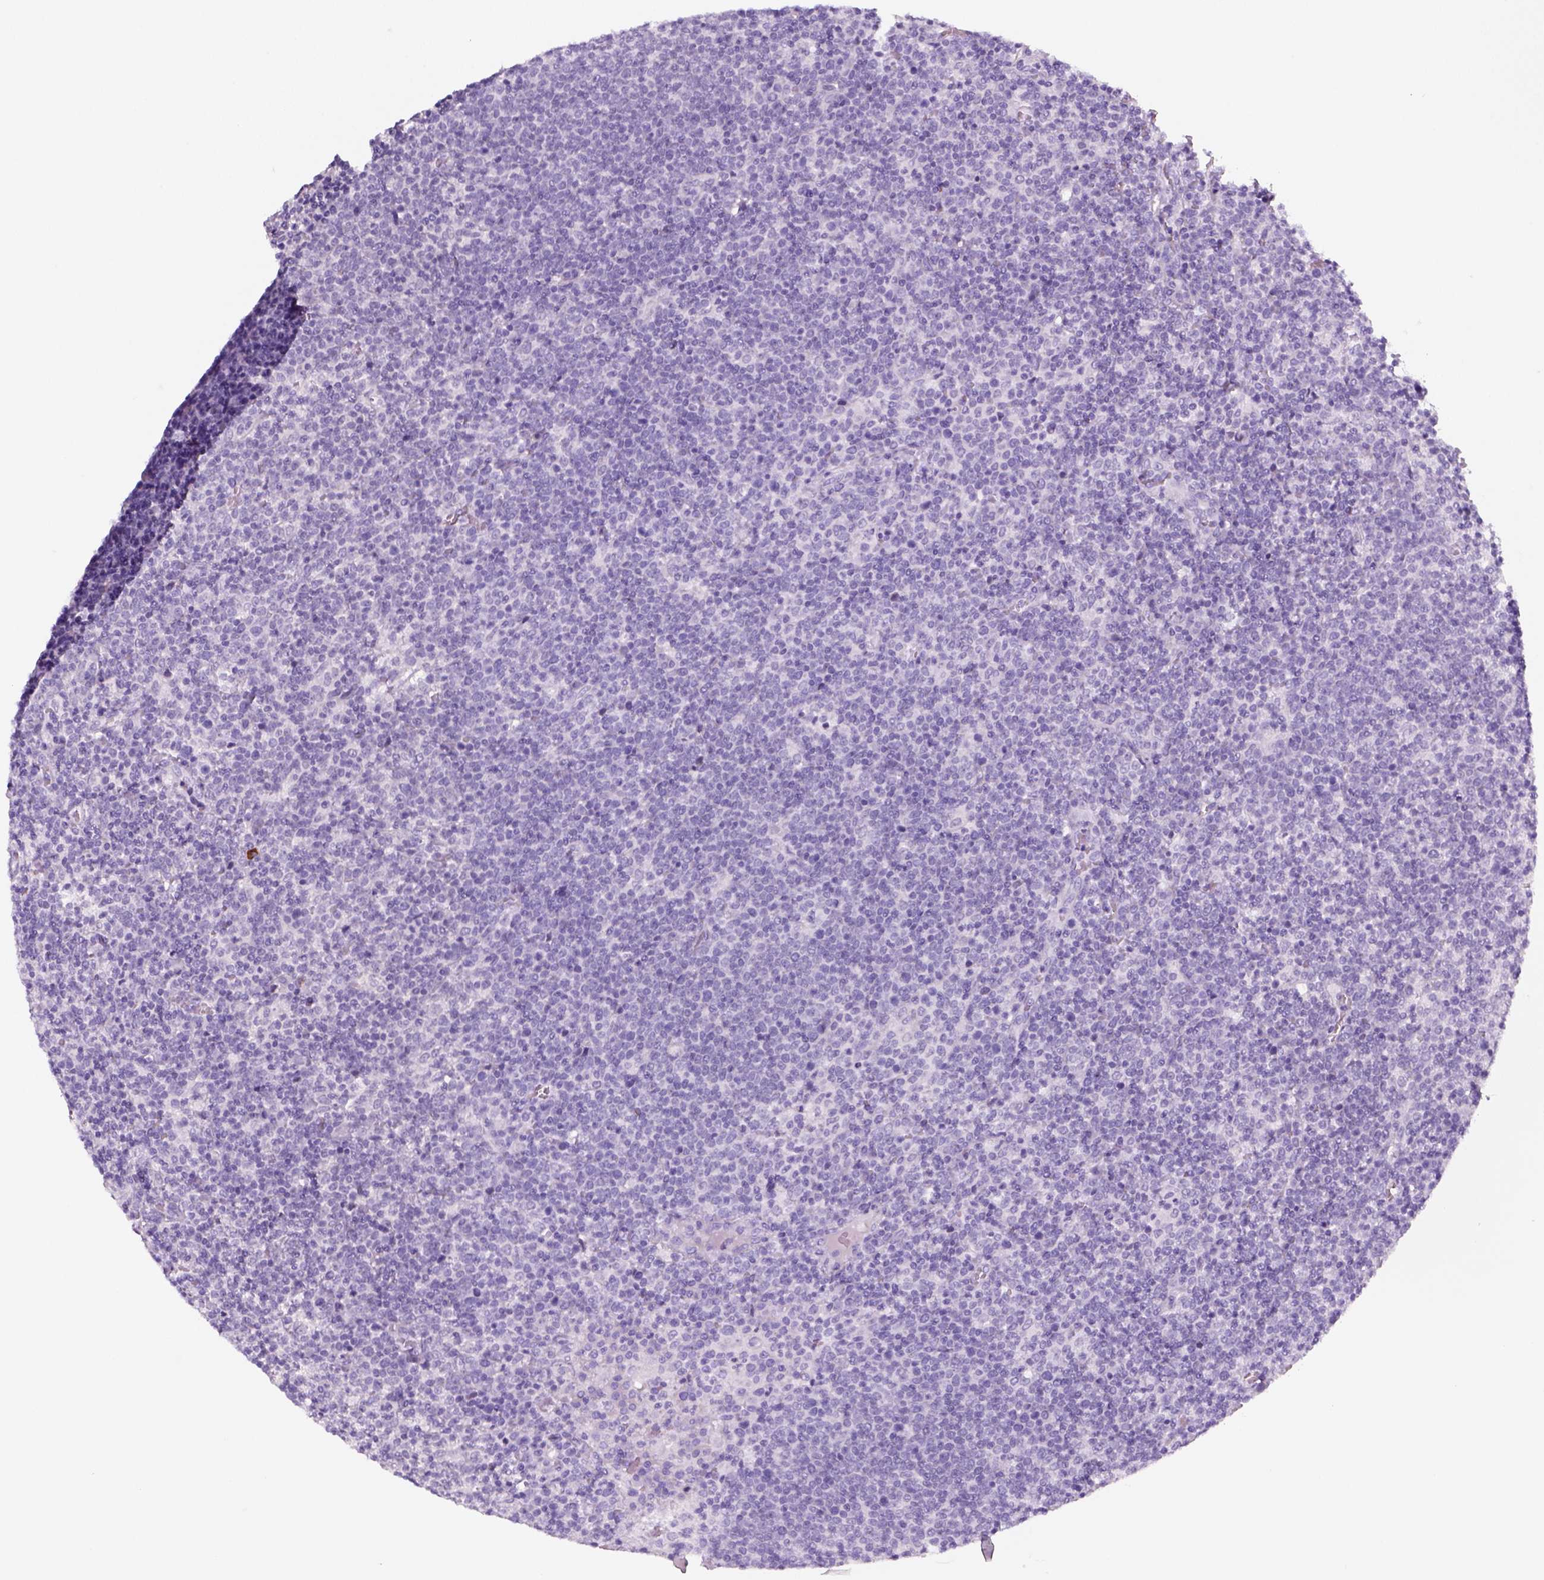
{"staining": {"intensity": "negative", "quantity": "none", "location": "none"}, "tissue": "lymphoma", "cell_type": "Tumor cells", "image_type": "cancer", "snomed": [{"axis": "morphology", "description": "Malignant lymphoma, non-Hodgkin's type, High grade"}, {"axis": "topography", "description": "Lymph node"}], "caption": "Tumor cells are negative for brown protein staining in high-grade malignant lymphoma, non-Hodgkin's type.", "gene": "KRTAP11-1", "patient": {"sex": "male", "age": 61}}